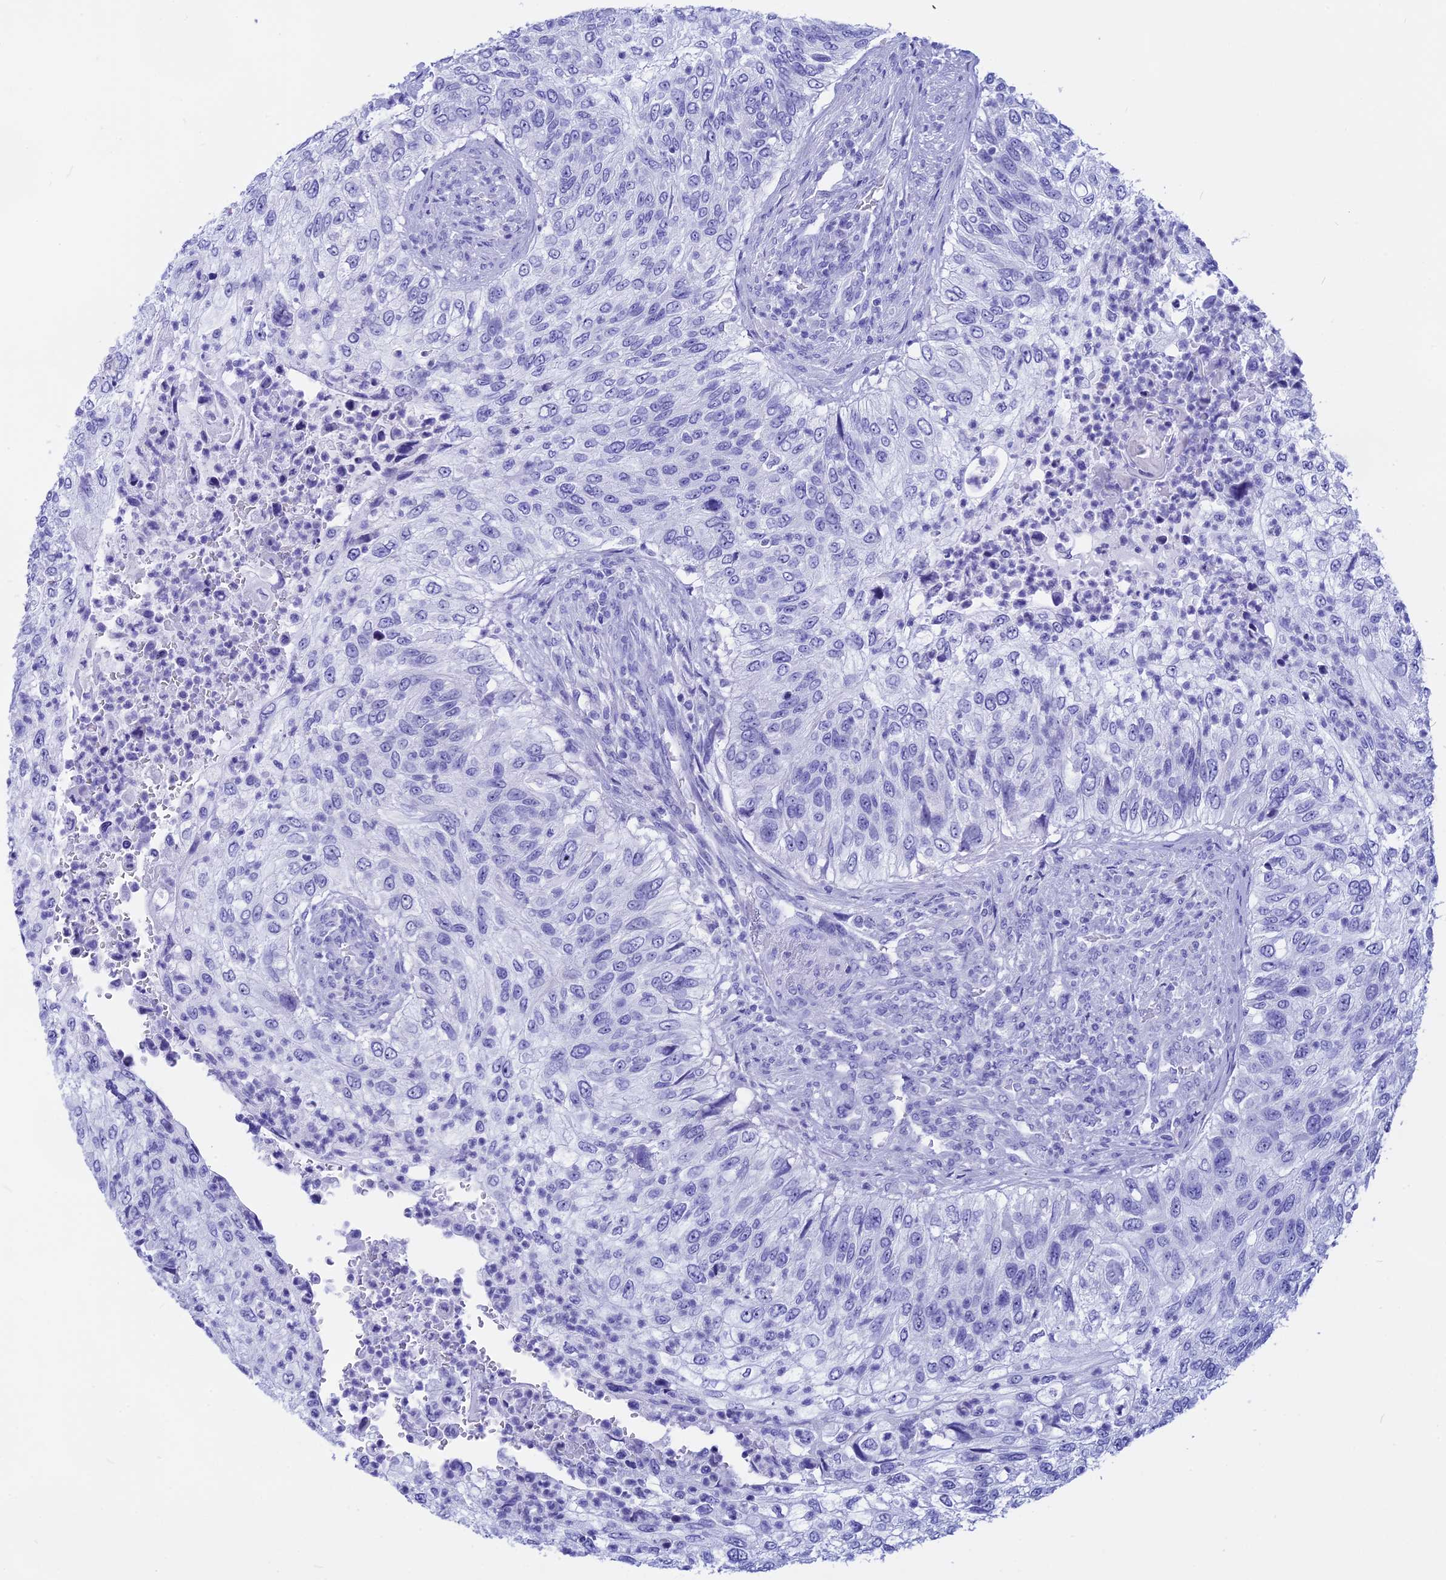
{"staining": {"intensity": "negative", "quantity": "none", "location": "none"}, "tissue": "urothelial cancer", "cell_type": "Tumor cells", "image_type": "cancer", "snomed": [{"axis": "morphology", "description": "Urothelial carcinoma, High grade"}, {"axis": "topography", "description": "Urinary bladder"}], "caption": "Immunohistochemical staining of human high-grade urothelial carcinoma exhibits no significant positivity in tumor cells.", "gene": "ISCA1", "patient": {"sex": "female", "age": 60}}